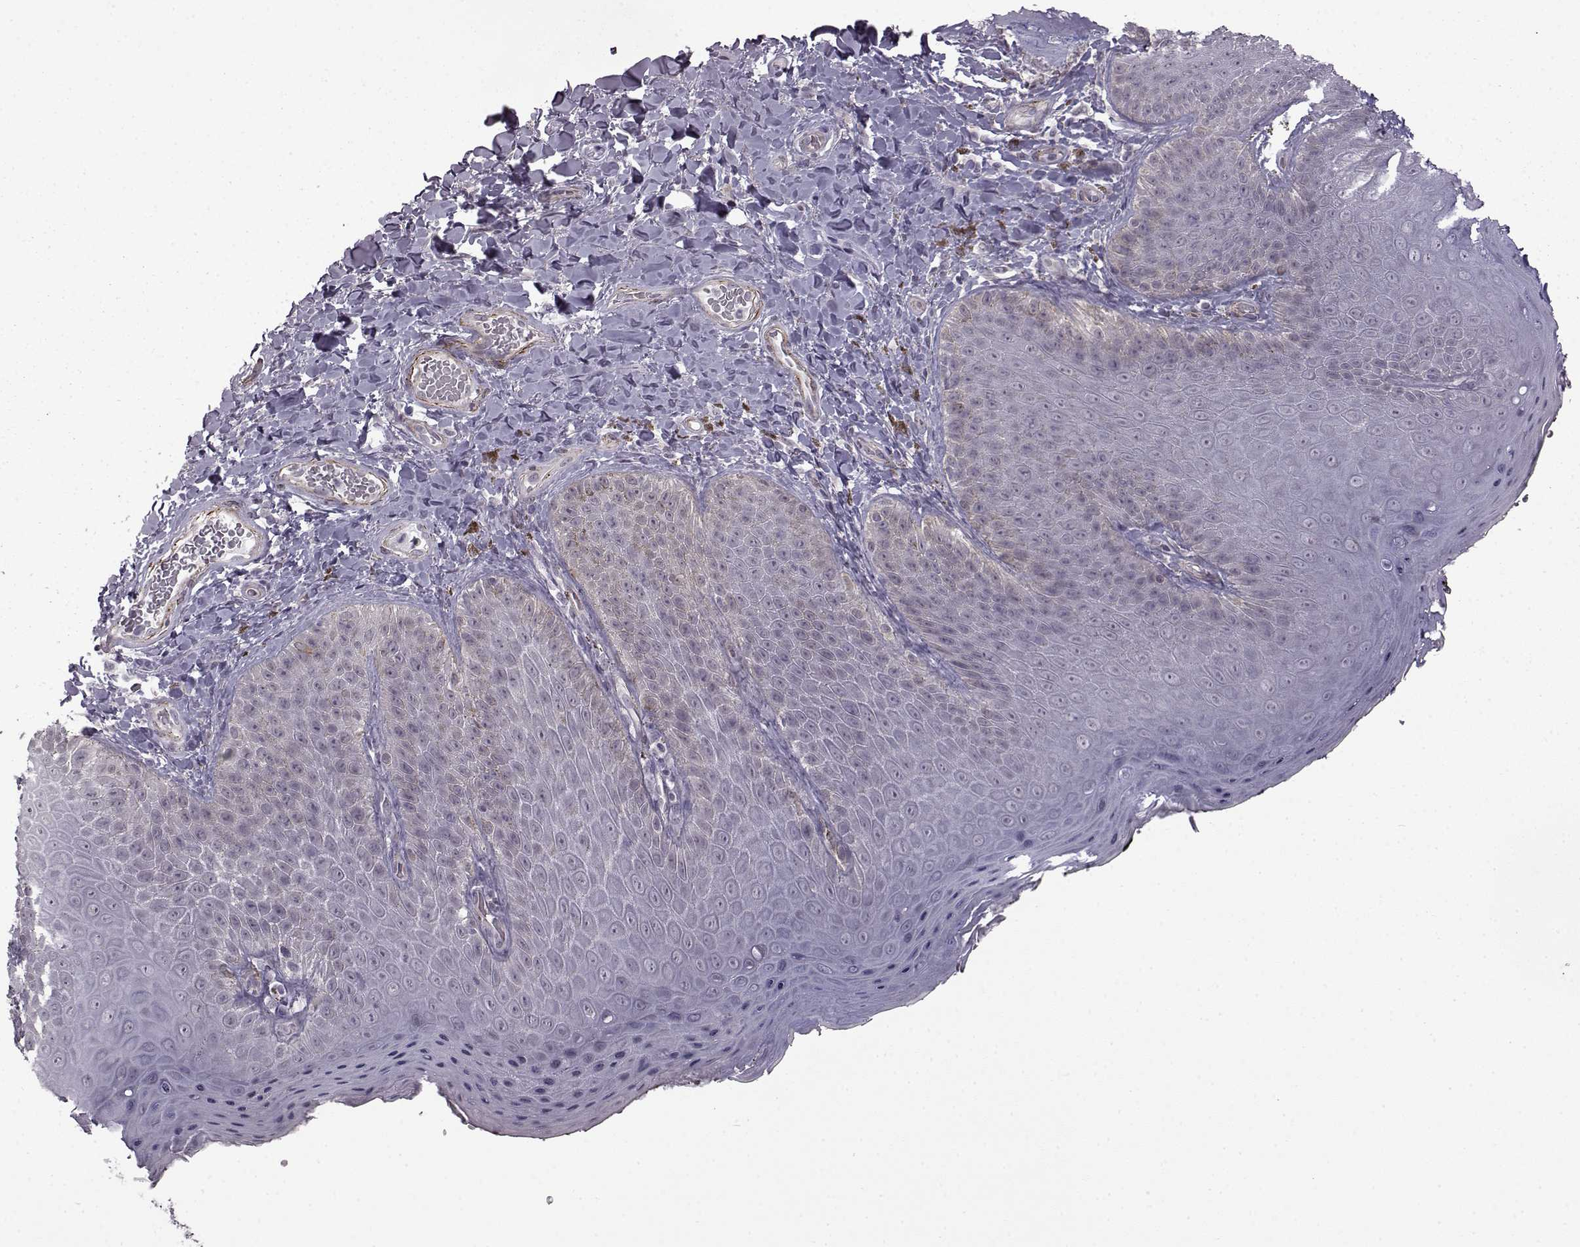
{"staining": {"intensity": "negative", "quantity": "none", "location": "none"}, "tissue": "skin", "cell_type": "Epidermal cells", "image_type": "normal", "snomed": [{"axis": "morphology", "description": "Normal tissue, NOS"}, {"axis": "topography", "description": "Anal"}], "caption": "DAB (3,3'-diaminobenzidine) immunohistochemical staining of unremarkable human skin reveals no significant positivity in epidermal cells. (DAB (3,3'-diaminobenzidine) immunohistochemistry visualized using brightfield microscopy, high magnification).", "gene": "SYNPO2", "patient": {"sex": "male", "age": 53}}